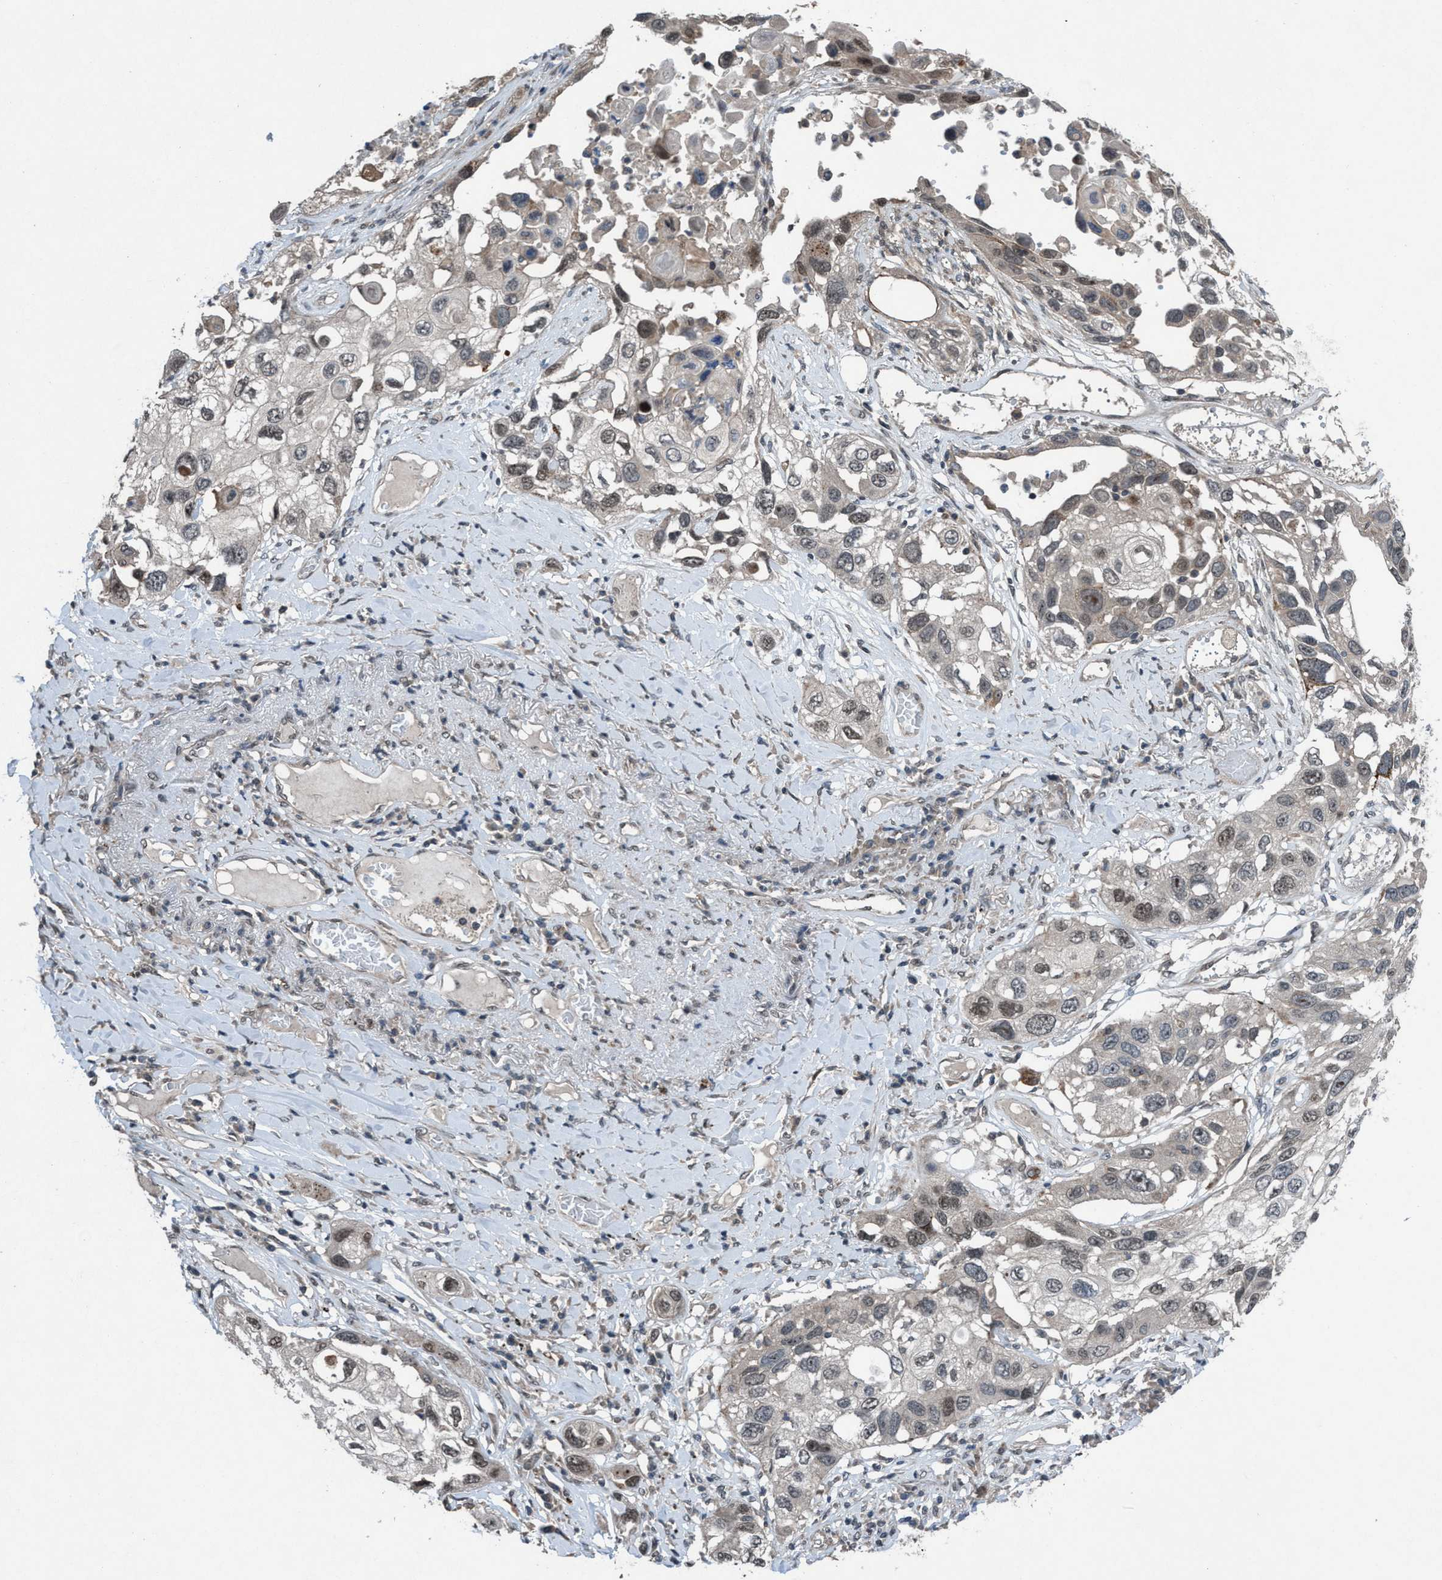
{"staining": {"intensity": "weak", "quantity": "<25%", "location": "nuclear"}, "tissue": "lung cancer", "cell_type": "Tumor cells", "image_type": "cancer", "snomed": [{"axis": "morphology", "description": "Squamous cell carcinoma, NOS"}, {"axis": "topography", "description": "Lung"}], "caption": "Immunohistochemistry photomicrograph of neoplastic tissue: squamous cell carcinoma (lung) stained with DAB shows no significant protein positivity in tumor cells.", "gene": "NISCH", "patient": {"sex": "male", "age": 71}}